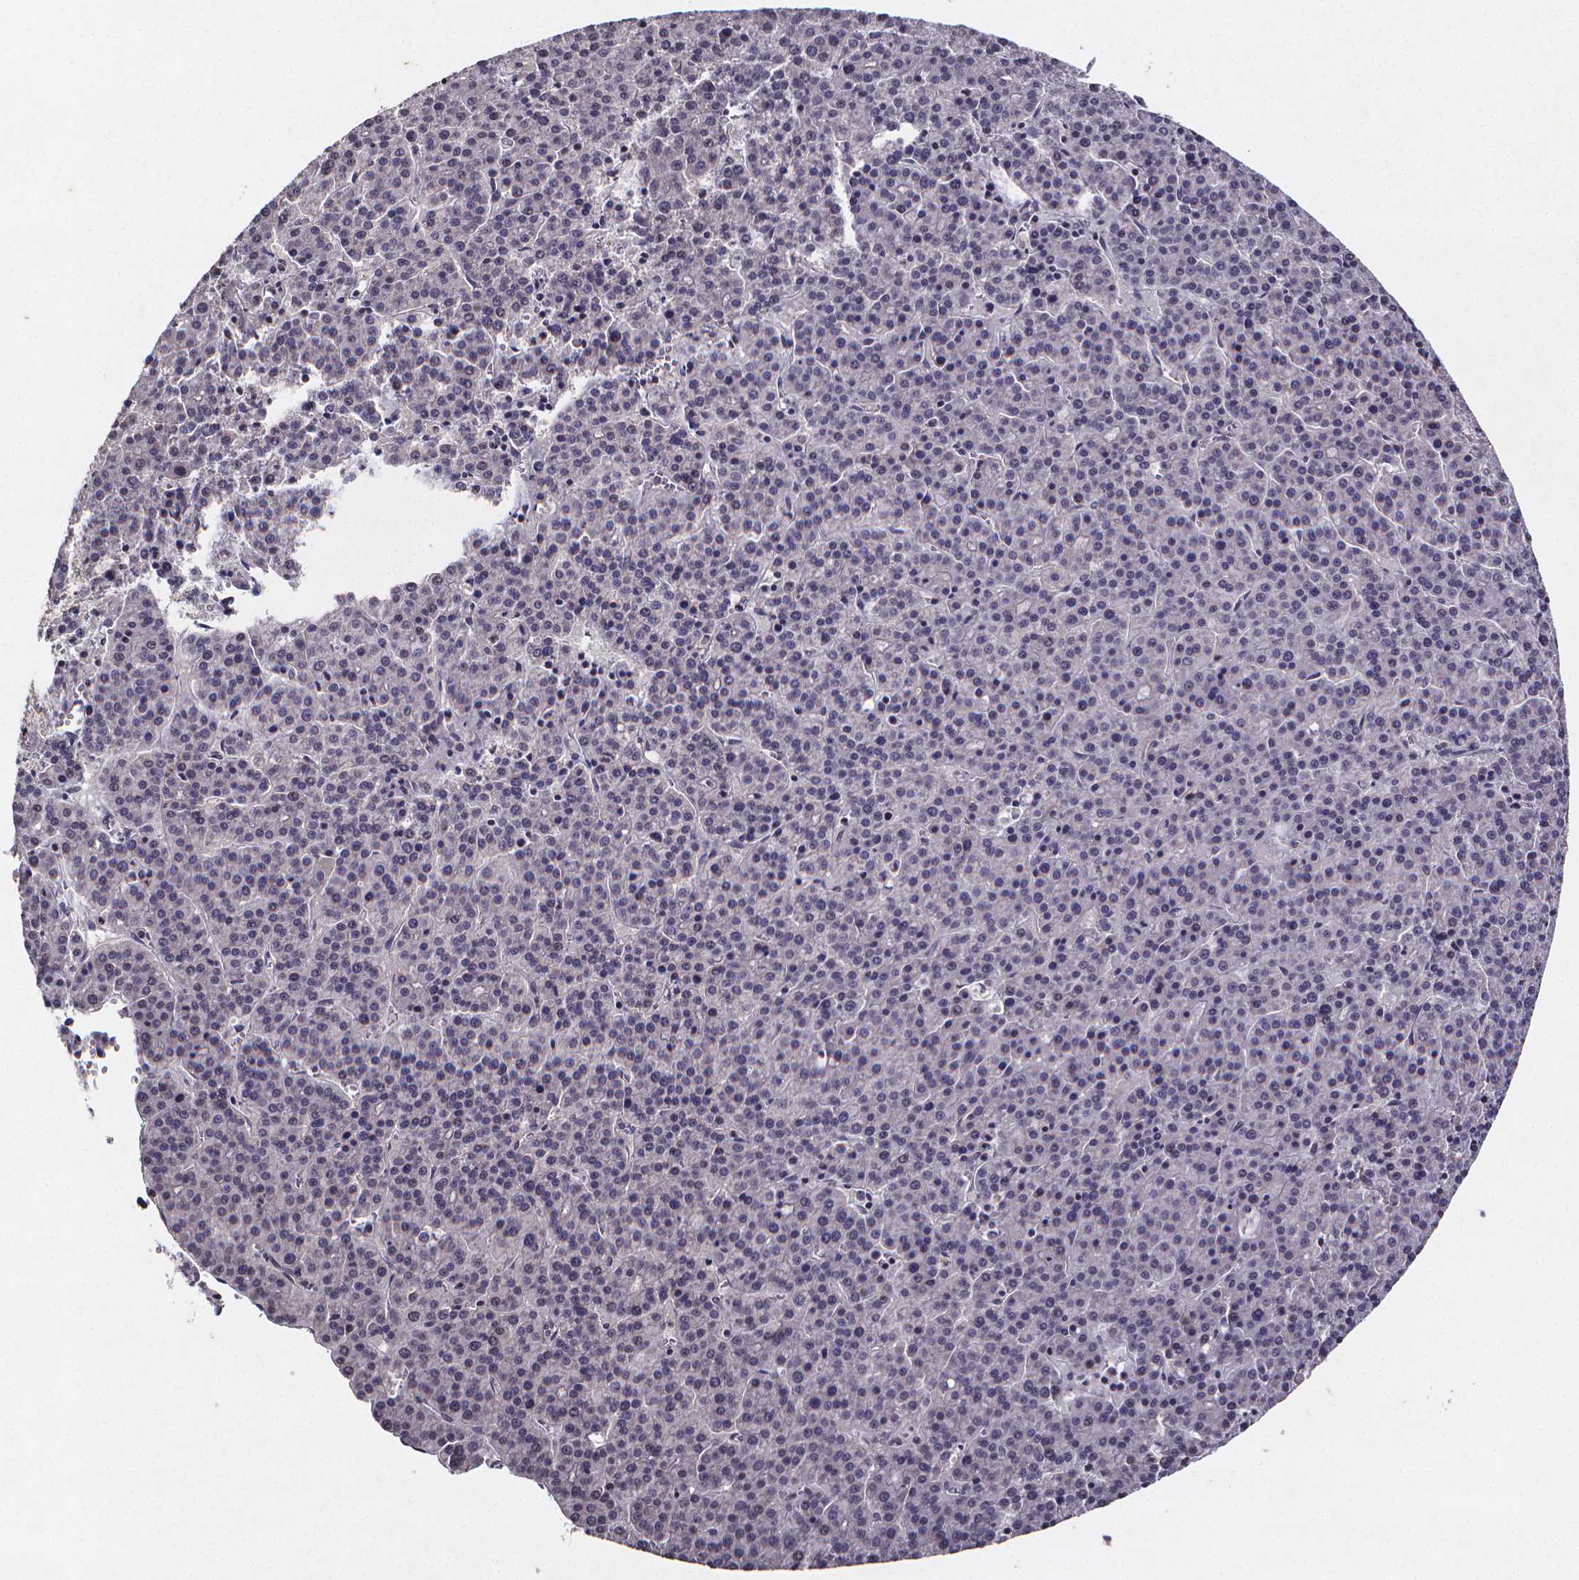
{"staining": {"intensity": "negative", "quantity": "none", "location": "none"}, "tissue": "liver cancer", "cell_type": "Tumor cells", "image_type": "cancer", "snomed": [{"axis": "morphology", "description": "Carcinoma, Hepatocellular, NOS"}, {"axis": "topography", "description": "Liver"}], "caption": "There is no significant expression in tumor cells of liver cancer (hepatocellular carcinoma).", "gene": "TP73", "patient": {"sex": "female", "age": 58}}